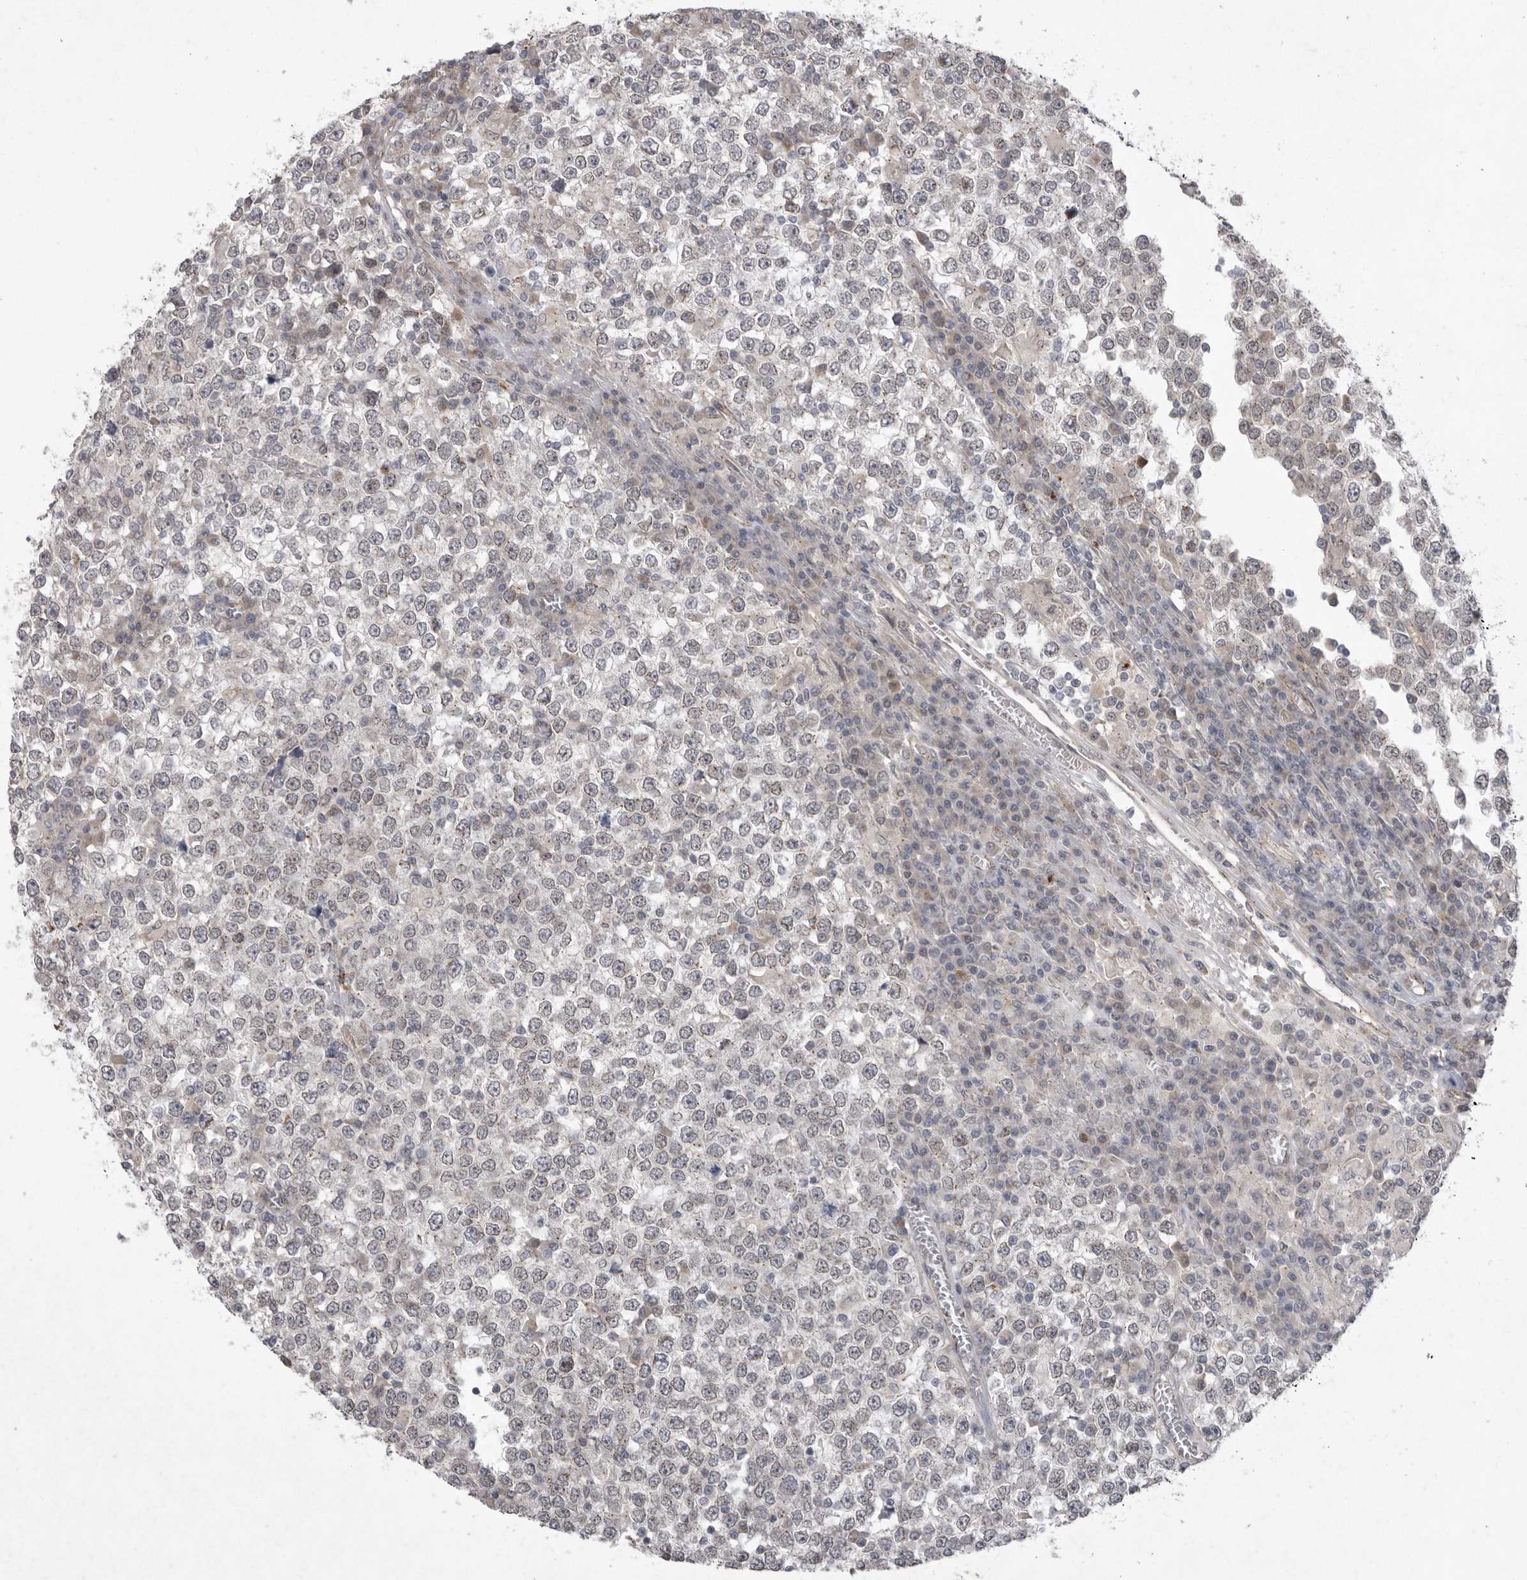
{"staining": {"intensity": "negative", "quantity": "none", "location": "none"}, "tissue": "testis cancer", "cell_type": "Tumor cells", "image_type": "cancer", "snomed": [{"axis": "morphology", "description": "Seminoma, NOS"}, {"axis": "topography", "description": "Testis"}], "caption": "High power microscopy image of an immunohistochemistry (IHC) micrograph of seminoma (testis), revealing no significant staining in tumor cells.", "gene": "TLR3", "patient": {"sex": "male", "age": 65}}